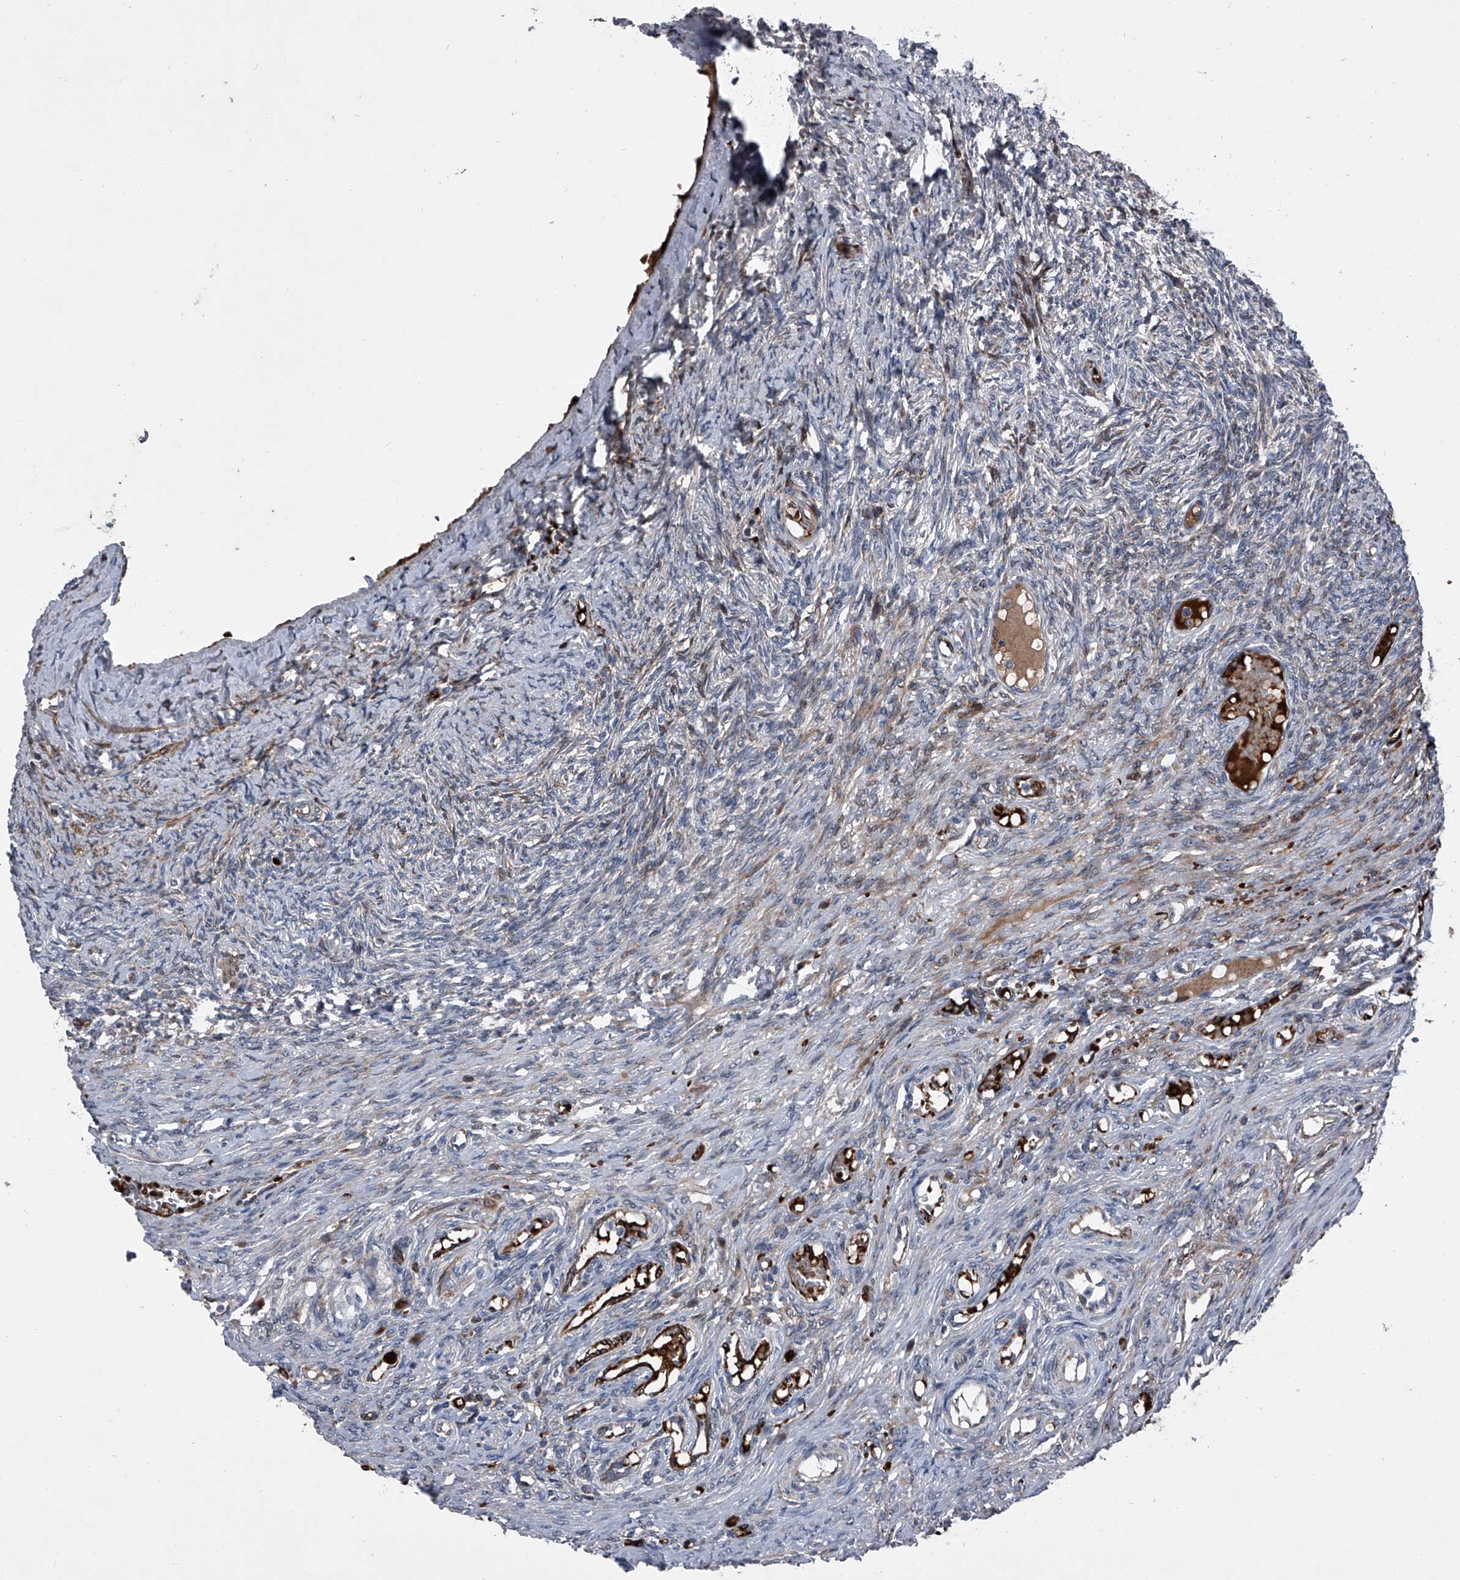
{"staining": {"intensity": "strong", "quantity": ">75%", "location": "cytoplasmic/membranous,nuclear"}, "tissue": "ovary", "cell_type": "Follicle cells", "image_type": "normal", "snomed": [{"axis": "morphology", "description": "Adenocarcinoma, NOS"}, {"axis": "topography", "description": "Endometrium"}], "caption": "High-magnification brightfield microscopy of benign ovary stained with DAB (brown) and counterstained with hematoxylin (blue). follicle cells exhibit strong cytoplasmic/membranous,nuclear staining is appreciated in approximately>75% of cells.", "gene": "CEP85L", "patient": {"sex": "female", "age": 32}}